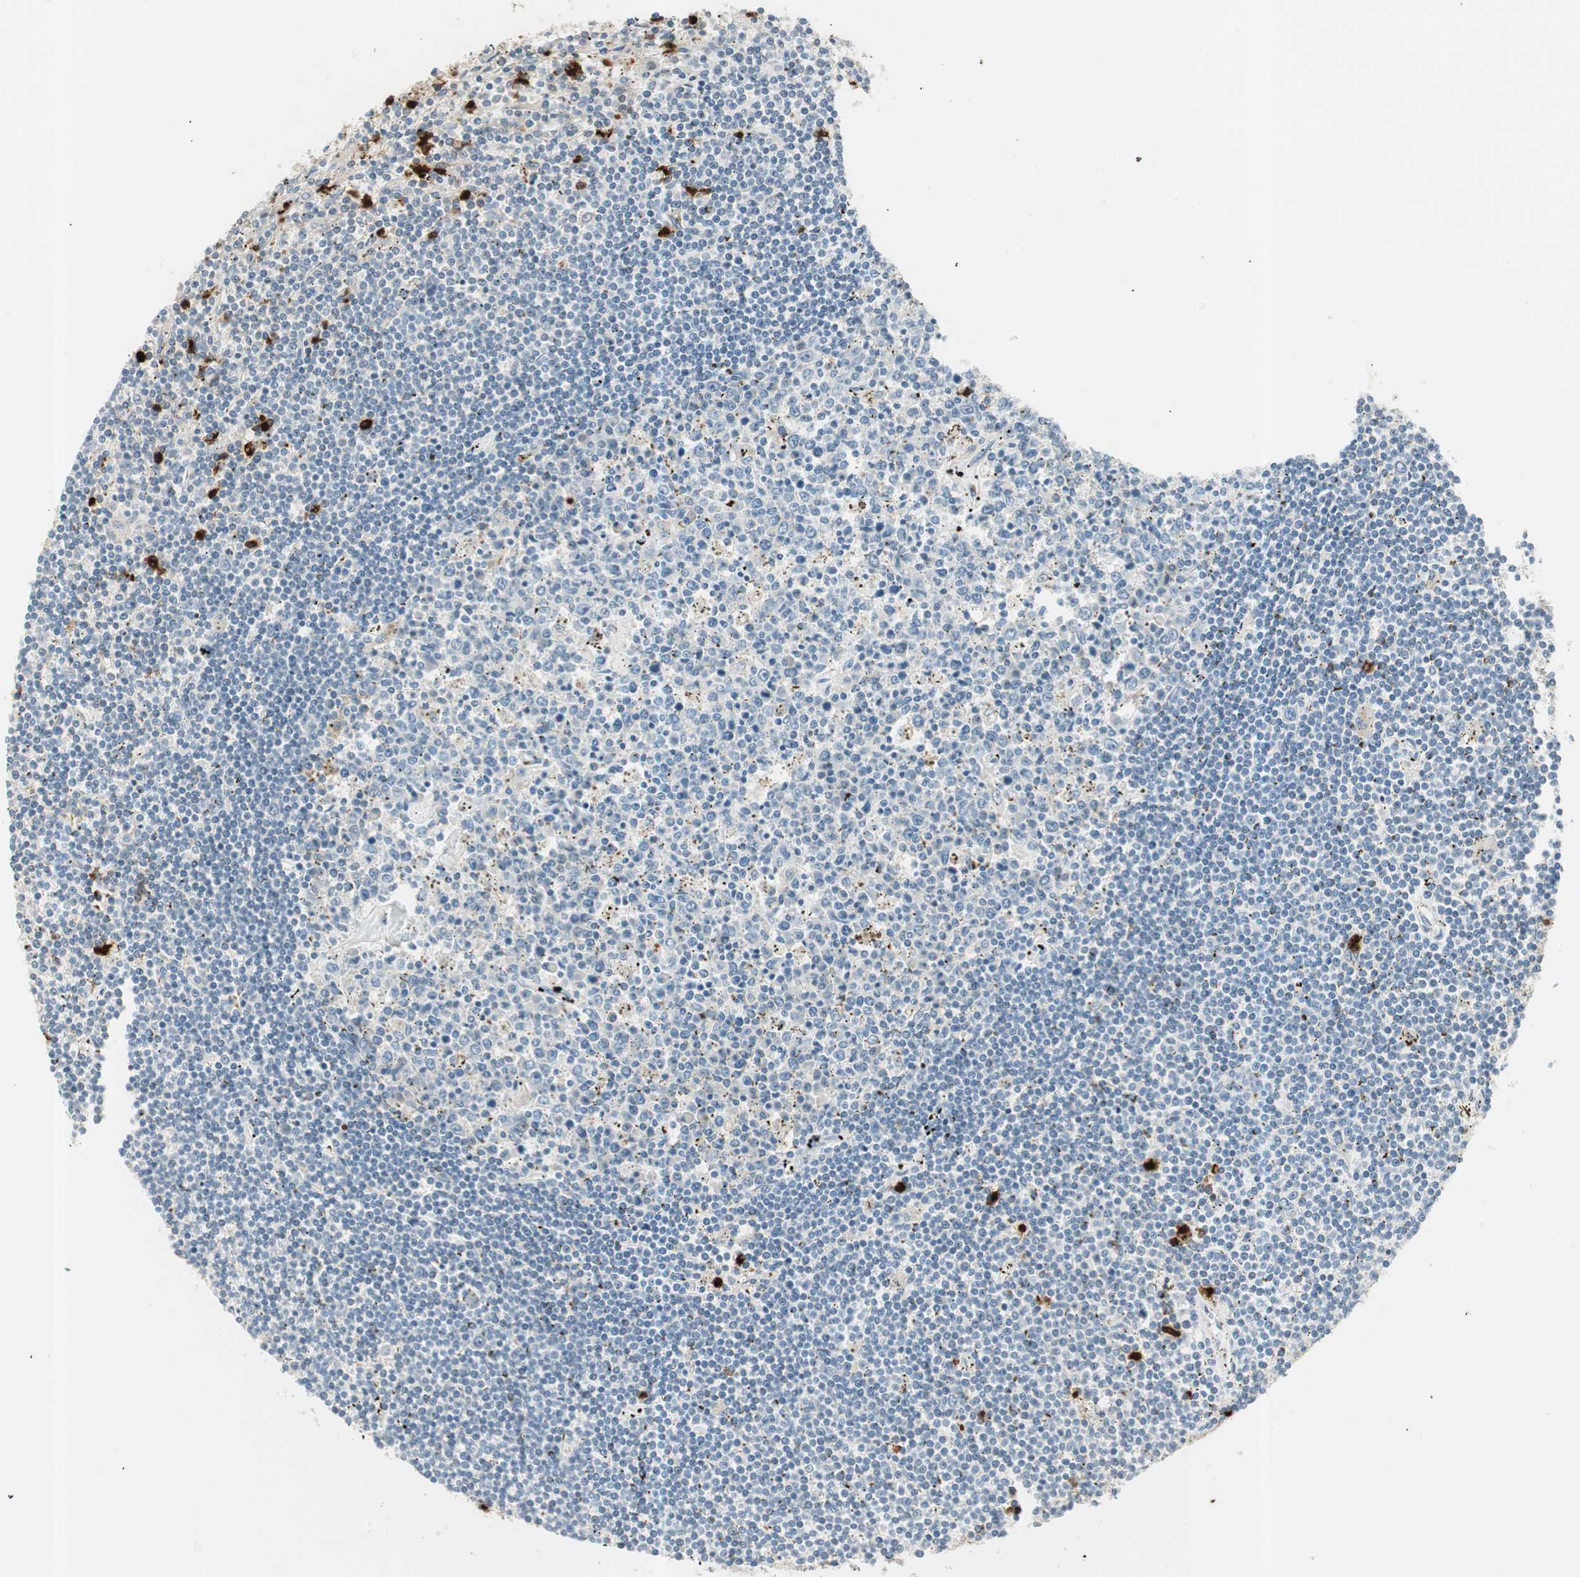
{"staining": {"intensity": "negative", "quantity": "none", "location": "none"}, "tissue": "lymphoma", "cell_type": "Tumor cells", "image_type": "cancer", "snomed": [{"axis": "morphology", "description": "Malignant lymphoma, non-Hodgkin's type, Low grade"}, {"axis": "topography", "description": "Spleen"}], "caption": "Tumor cells show no significant expression in lymphoma.", "gene": "PRTN3", "patient": {"sex": "male", "age": 76}}